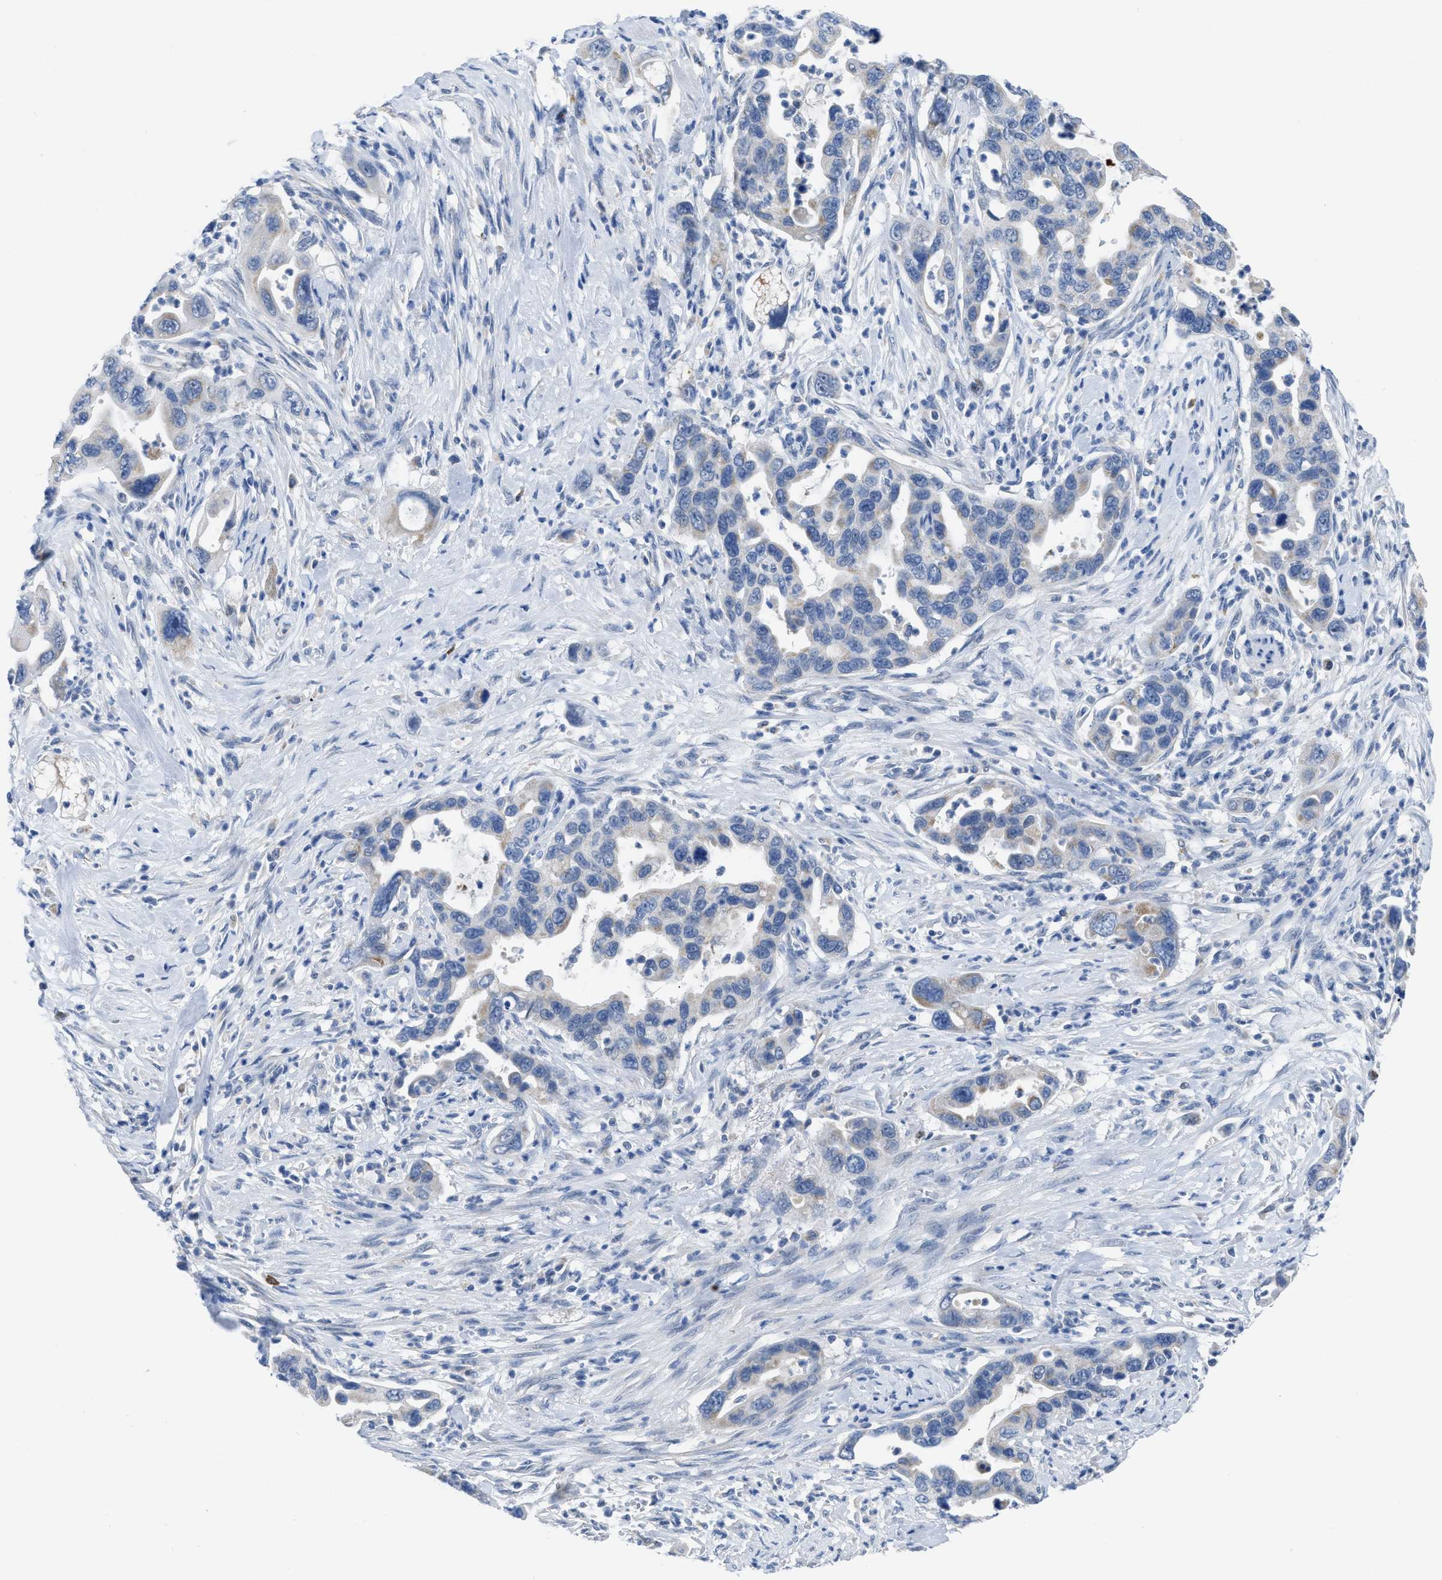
{"staining": {"intensity": "moderate", "quantity": "<25%", "location": "cytoplasmic/membranous"}, "tissue": "pancreatic cancer", "cell_type": "Tumor cells", "image_type": "cancer", "snomed": [{"axis": "morphology", "description": "Adenocarcinoma, NOS"}, {"axis": "topography", "description": "Pancreas"}], "caption": "IHC histopathology image of human pancreatic cancer stained for a protein (brown), which displays low levels of moderate cytoplasmic/membranous positivity in approximately <25% of tumor cells.", "gene": "ETFA", "patient": {"sex": "female", "age": 70}}